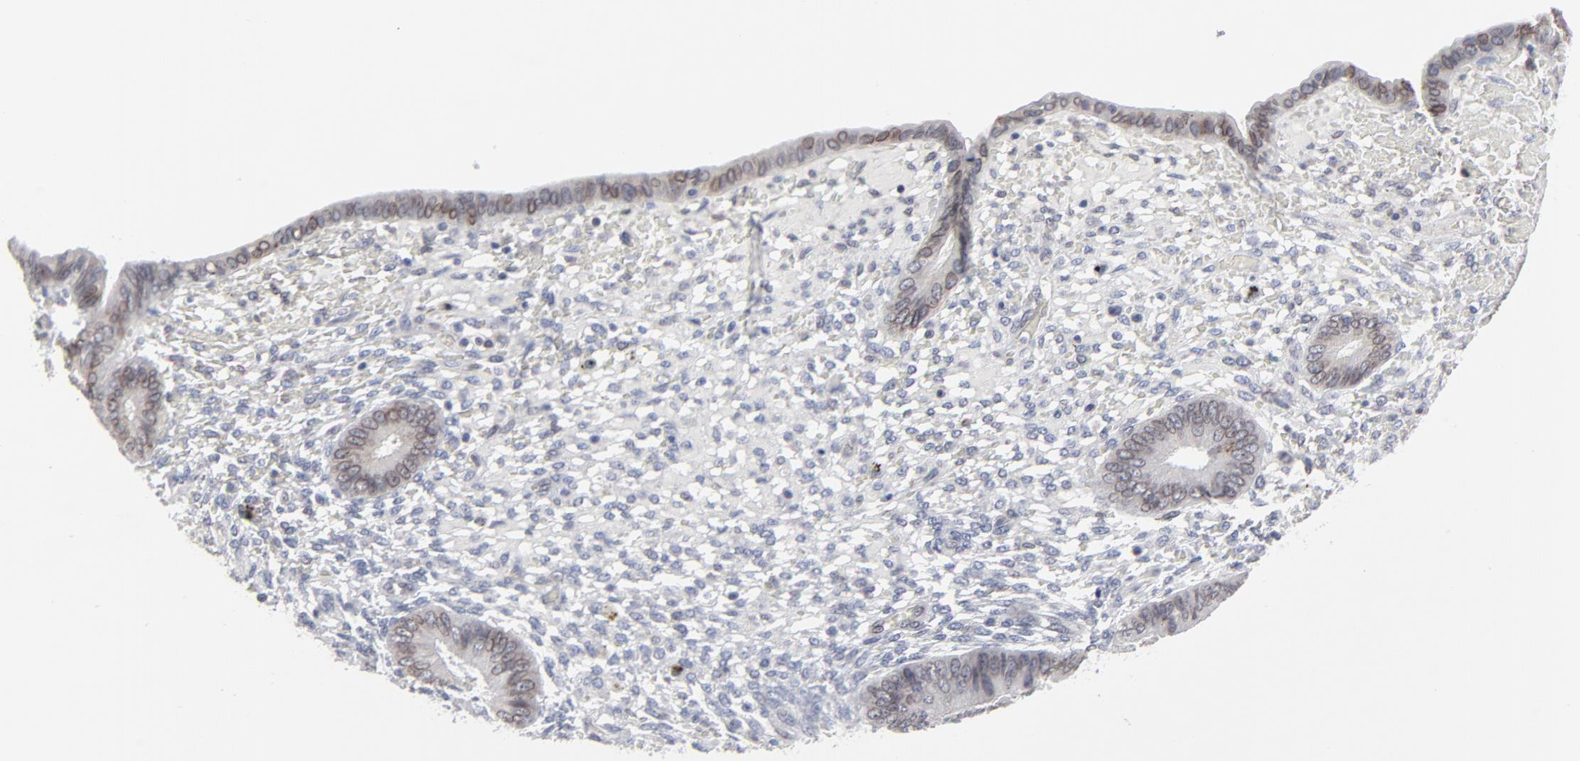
{"staining": {"intensity": "negative", "quantity": "none", "location": "none"}, "tissue": "endometrium", "cell_type": "Cells in endometrial stroma", "image_type": "normal", "snomed": [{"axis": "morphology", "description": "Normal tissue, NOS"}, {"axis": "topography", "description": "Endometrium"}], "caption": "IHC histopathology image of benign endometrium: human endometrium stained with DAB (3,3'-diaminobenzidine) reveals no significant protein expression in cells in endometrial stroma. Brightfield microscopy of IHC stained with DAB (3,3'-diaminobenzidine) (brown) and hematoxylin (blue), captured at high magnification.", "gene": "SYNE2", "patient": {"sex": "female", "age": 42}}